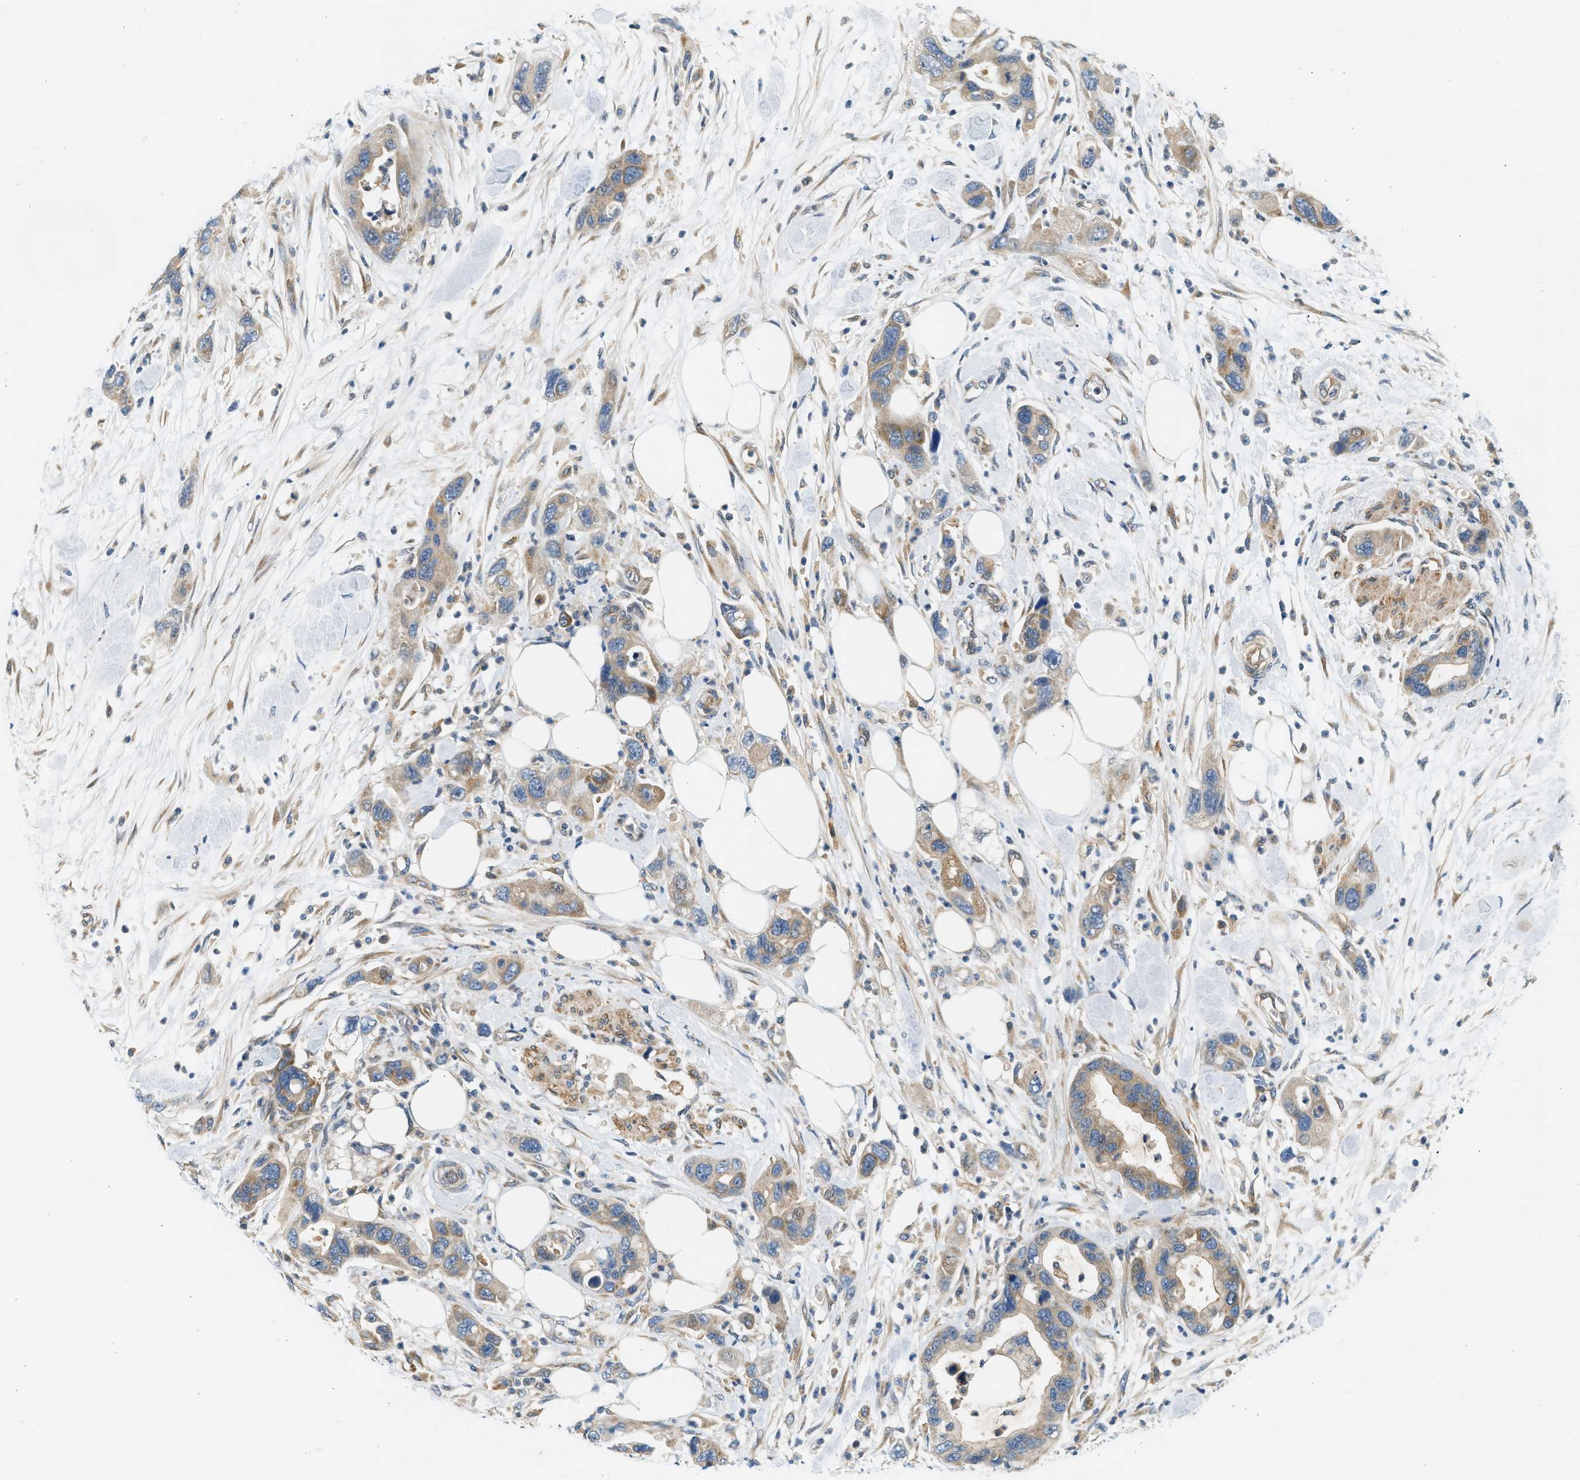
{"staining": {"intensity": "moderate", "quantity": ">75%", "location": "cytoplasmic/membranous"}, "tissue": "pancreatic cancer", "cell_type": "Tumor cells", "image_type": "cancer", "snomed": [{"axis": "morphology", "description": "Normal tissue, NOS"}, {"axis": "morphology", "description": "Adenocarcinoma, NOS"}, {"axis": "topography", "description": "Pancreas"}], "caption": "Human pancreatic cancer (adenocarcinoma) stained with a protein marker exhibits moderate staining in tumor cells.", "gene": "KDELR2", "patient": {"sex": "female", "age": 71}}